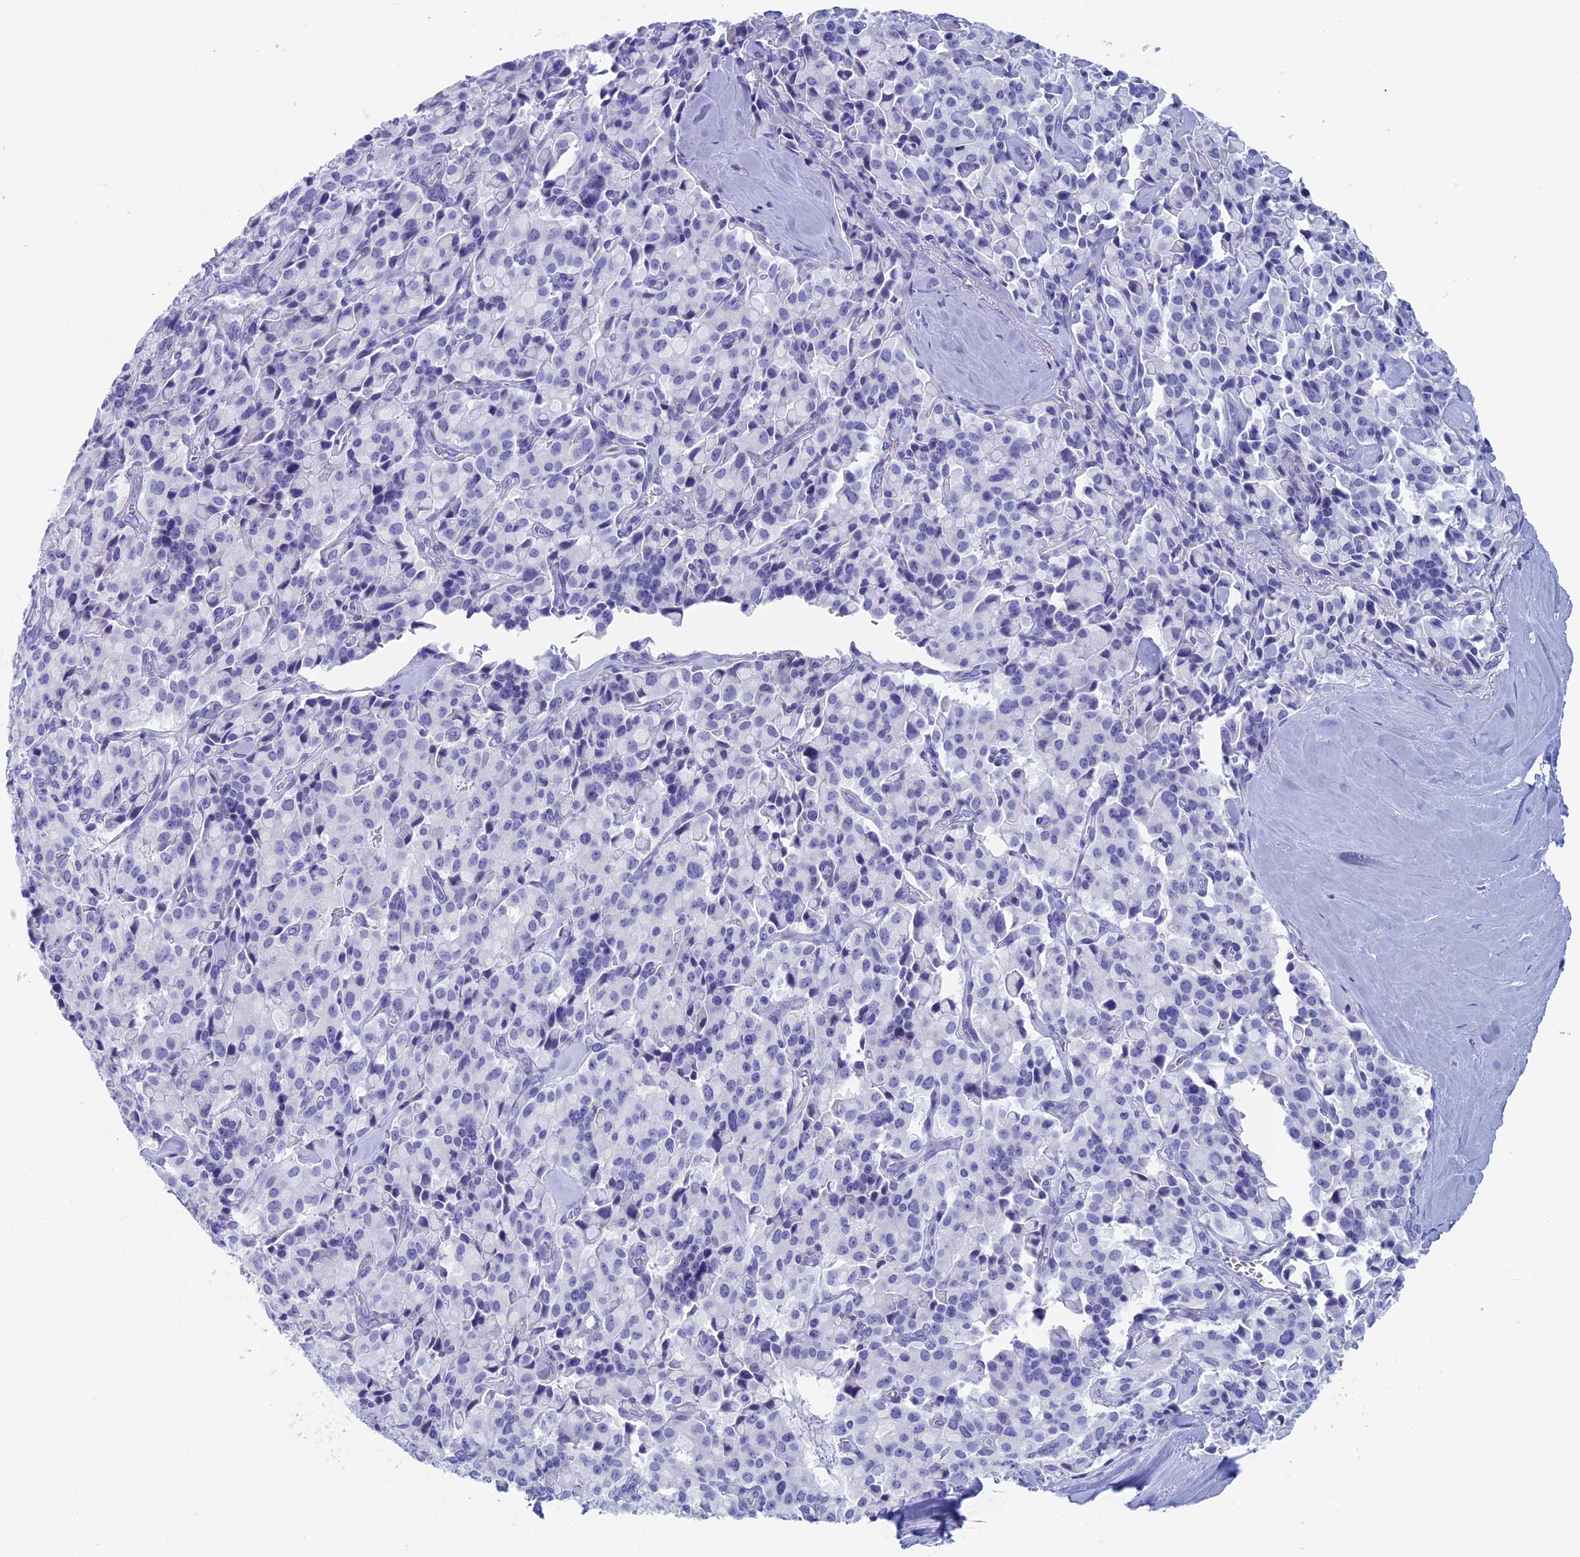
{"staining": {"intensity": "negative", "quantity": "none", "location": "none"}, "tissue": "pancreatic cancer", "cell_type": "Tumor cells", "image_type": "cancer", "snomed": [{"axis": "morphology", "description": "Adenocarcinoma, NOS"}, {"axis": "topography", "description": "Pancreas"}], "caption": "The image demonstrates no significant positivity in tumor cells of pancreatic adenocarcinoma.", "gene": "MAGEB6", "patient": {"sex": "male", "age": 65}}